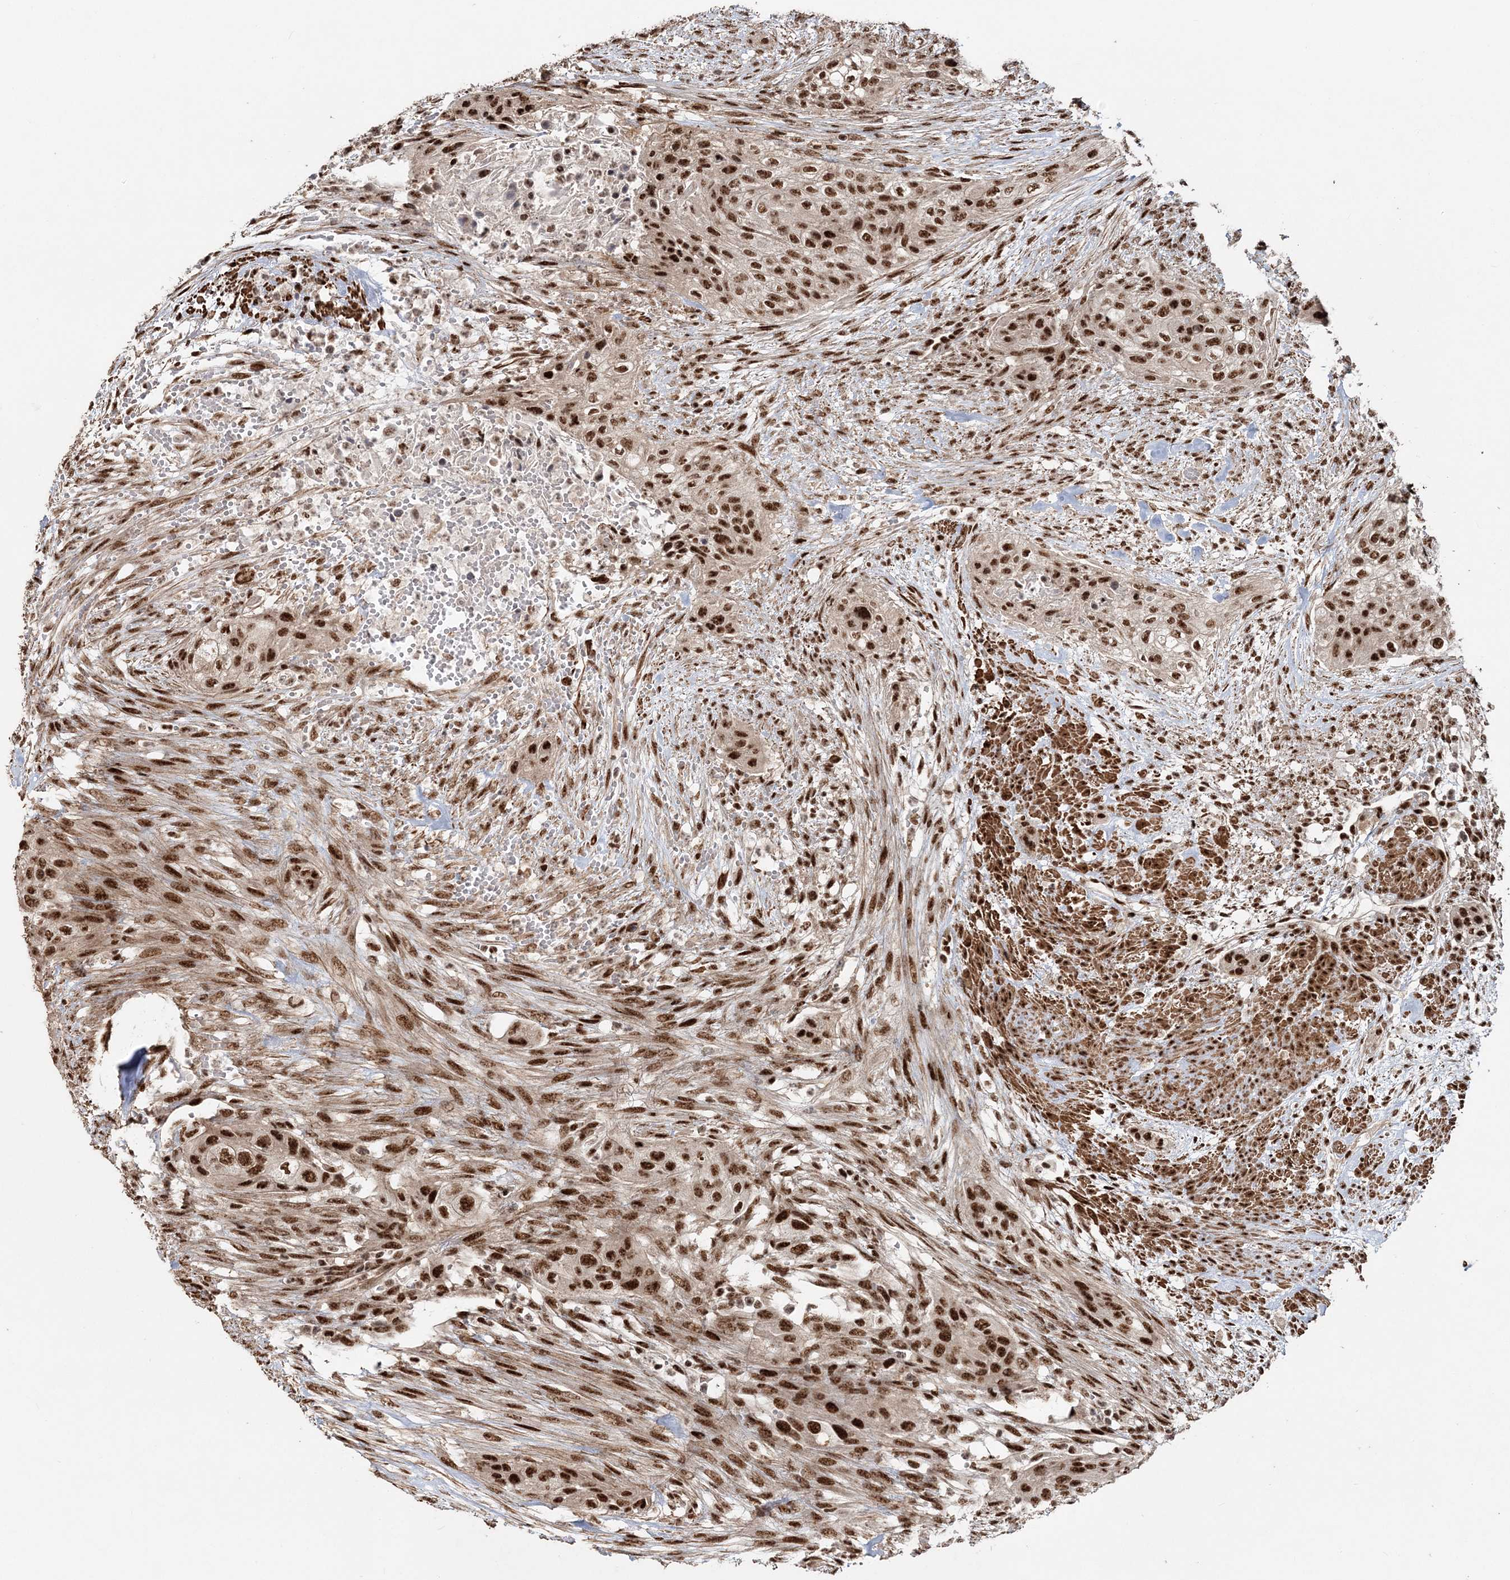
{"staining": {"intensity": "strong", "quantity": ">75%", "location": "nuclear"}, "tissue": "urothelial cancer", "cell_type": "Tumor cells", "image_type": "cancer", "snomed": [{"axis": "morphology", "description": "Urothelial carcinoma, High grade"}, {"axis": "topography", "description": "Urinary bladder"}], "caption": "Tumor cells demonstrate strong nuclear positivity in approximately >75% of cells in urothelial cancer.", "gene": "EXOSC8", "patient": {"sex": "male", "age": 35}}